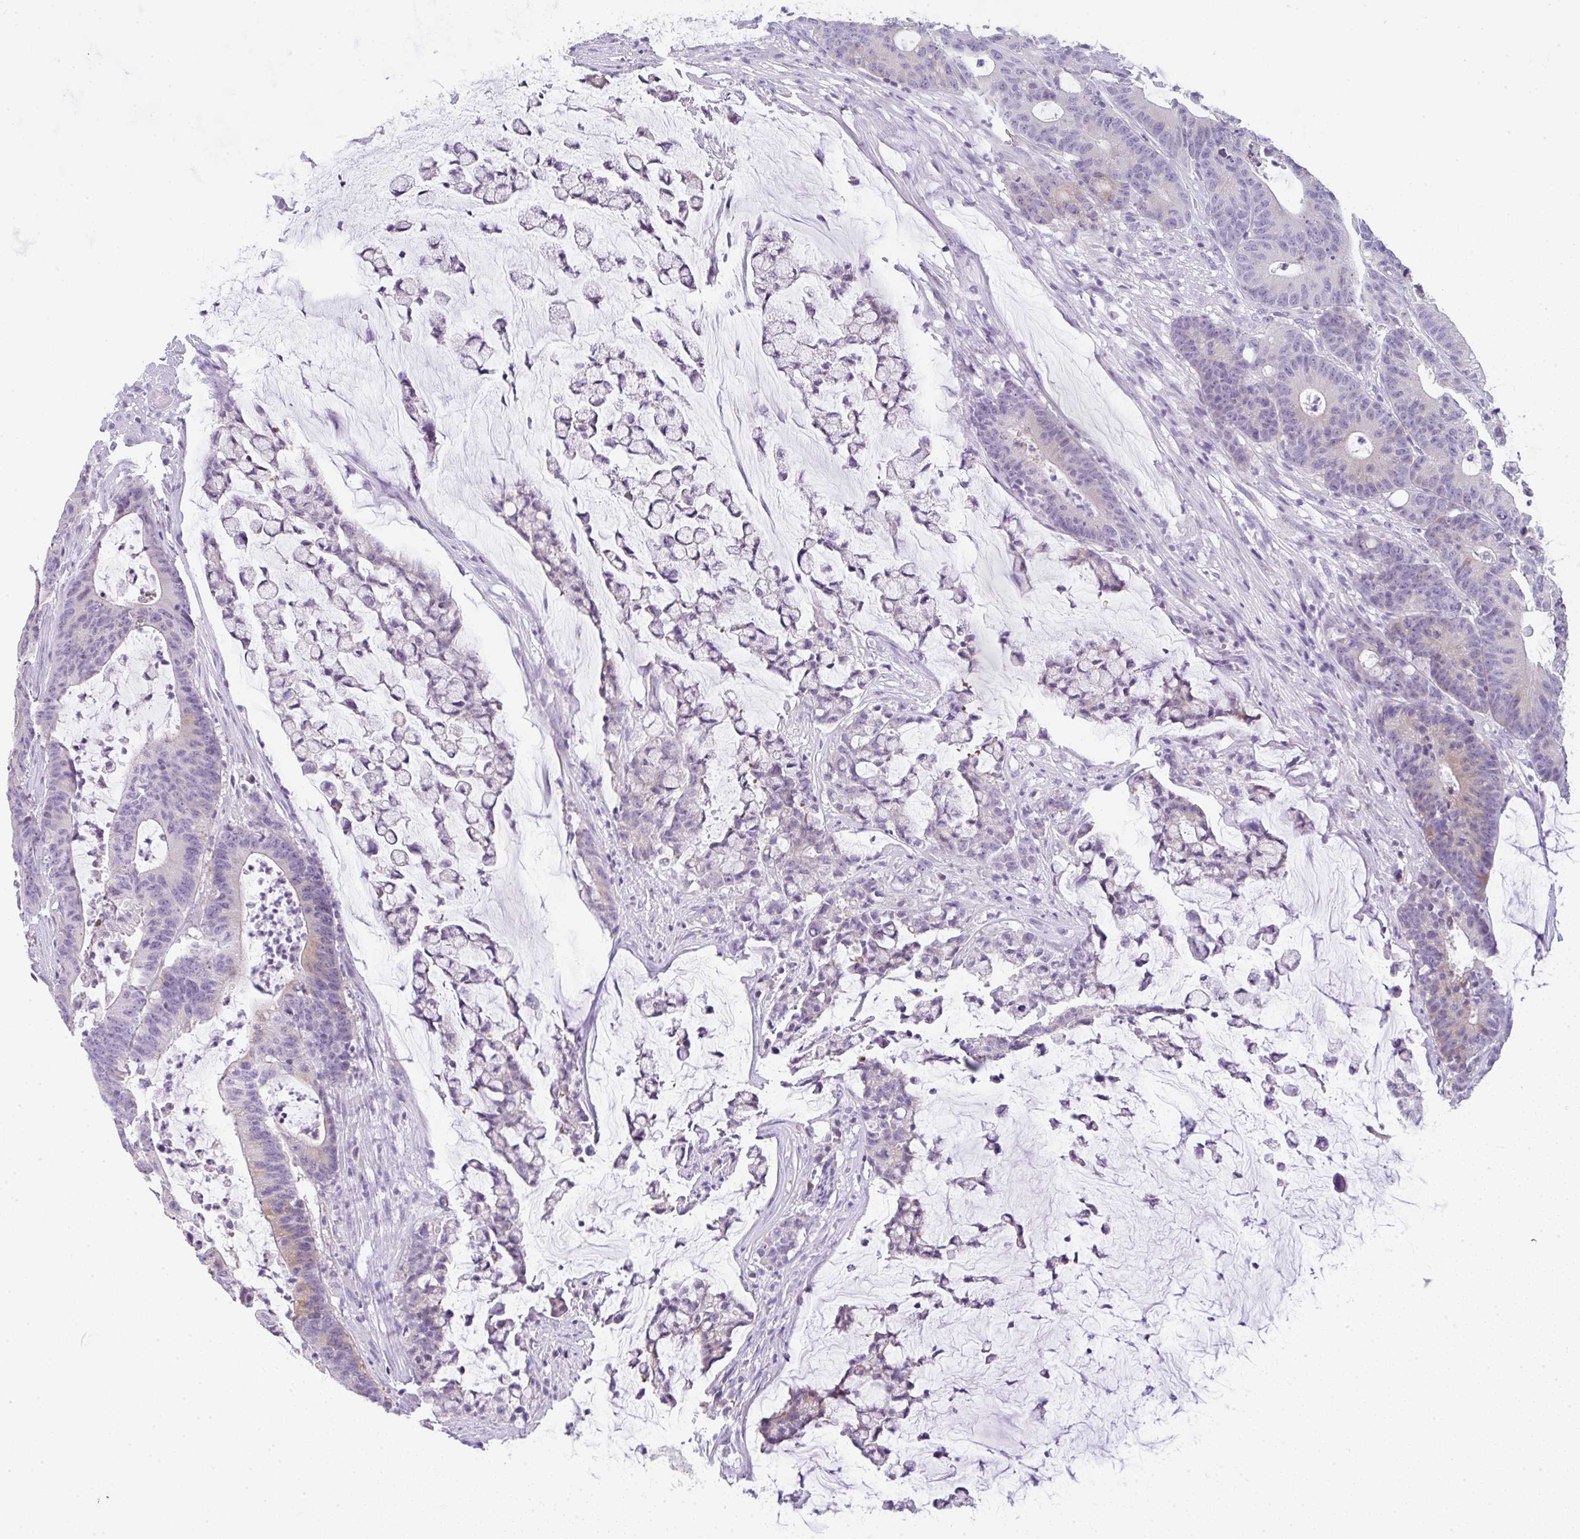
{"staining": {"intensity": "weak", "quantity": "<25%", "location": "cytoplasmic/membranous"}, "tissue": "colorectal cancer", "cell_type": "Tumor cells", "image_type": "cancer", "snomed": [{"axis": "morphology", "description": "Adenocarcinoma, NOS"}, {"axis": "topography", "description": "Colon"}], "caption": "DAB immunohistochemical staining of human colorectal cancer shows no significant positivity in tumor cells.", "gene": "LPAR4", "patient": {"sex": "female", "age": 84}}